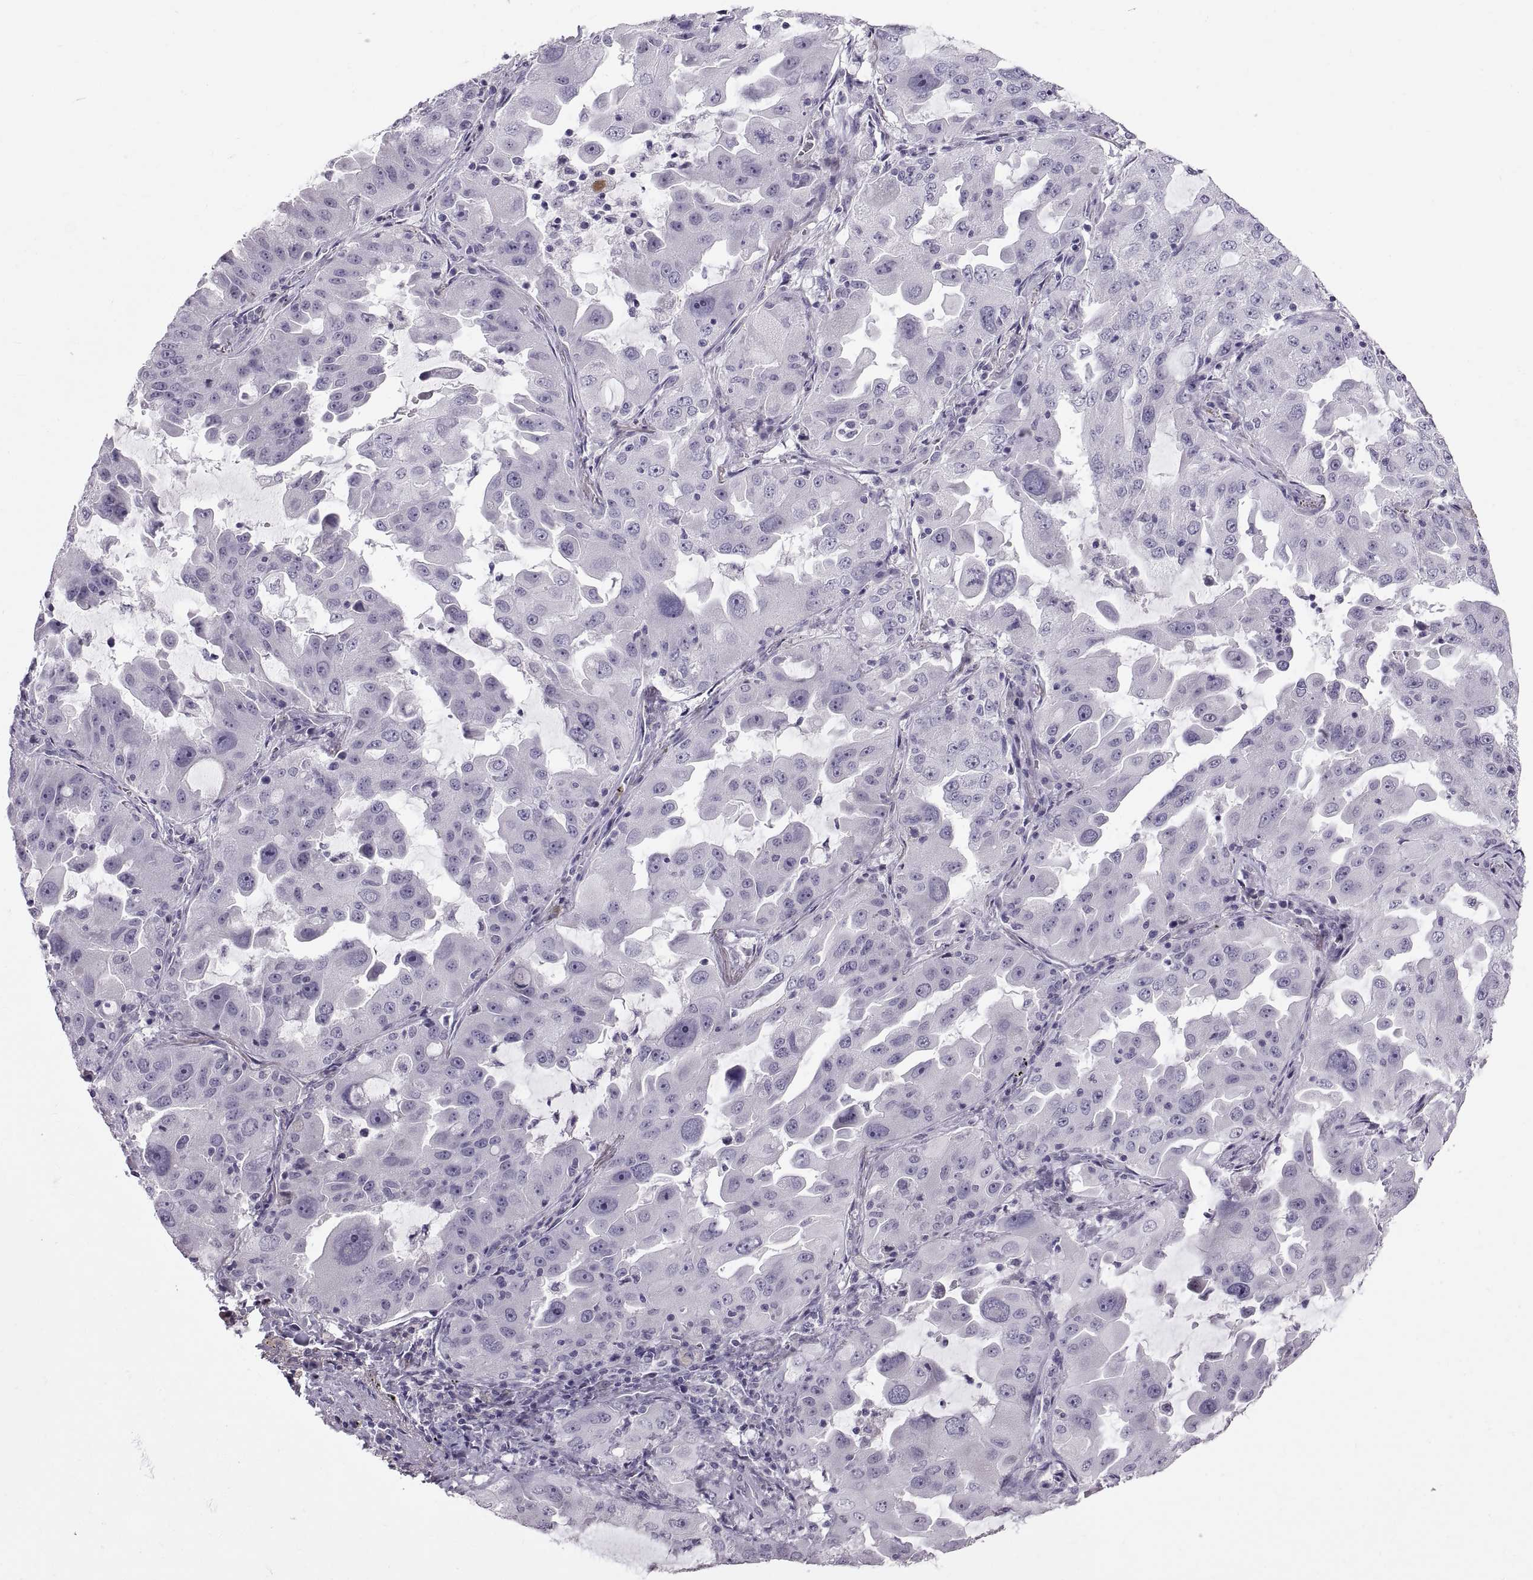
{"staining": {"intensity": "negative", "quantity": "none", "location": "none"}, "tissue": "lung cancer", "cell_type": "Tumor cells", "image_type": "cancer", "snomed": [{"axis": "morphology", "description": "Adenocarcinoma, NOS"}, {"axis": "topography", "description": "Lung"}], "caption": "Tumor cells are negative for protein expression in human lung adenocarcinoma. (DAB (3,3'-diaminobenzidine) immunohistochemistry with hematoxylin counter stain).", "gene": "SPACDR", "patient": {"sex": "female", "age": 61}}